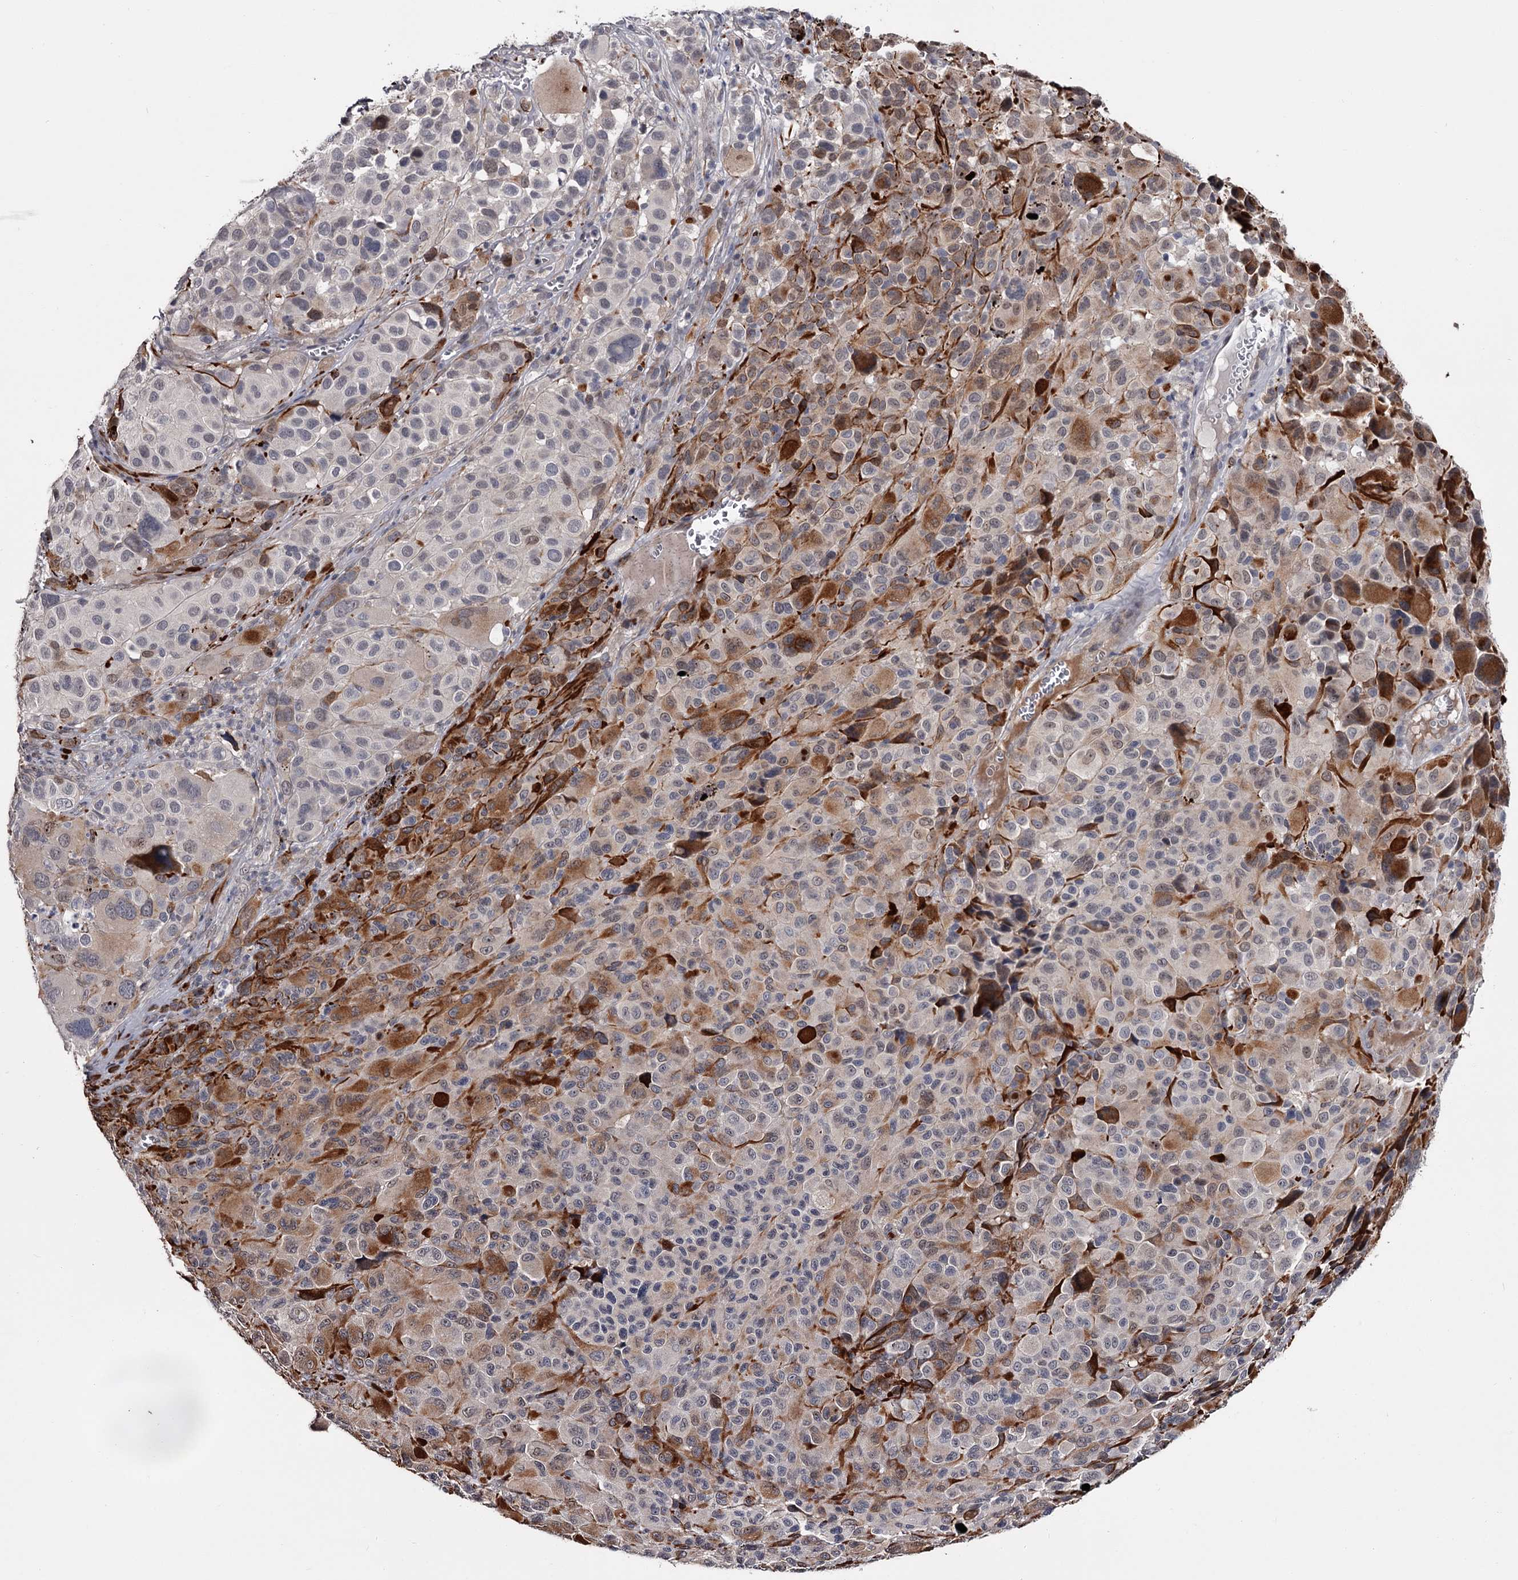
{"staining": {"intensity": "moderate", "quantity": "<25%", "location": "cytoplasmic/membranous"}, "tissue": "melanoma", "cell_type": "Tumor cells", "image_type": "cancer", "snomed": [{"axis": "morphology", "description": "Malignant melanoma, NOS"}, {"axis": "topography", "description": "Skin of trunk"}], "caption": "This micrograph exhibits melanoma stained with immunohistochemistry (IHC) to label a protein in brown. The cytoplasmic/membranous of tumor cells show moderate positivity for the protein. Nuclei are counter-stained blue.", "gene": "PRPF40B", "patient": {"sex": "male", "age": 71}}